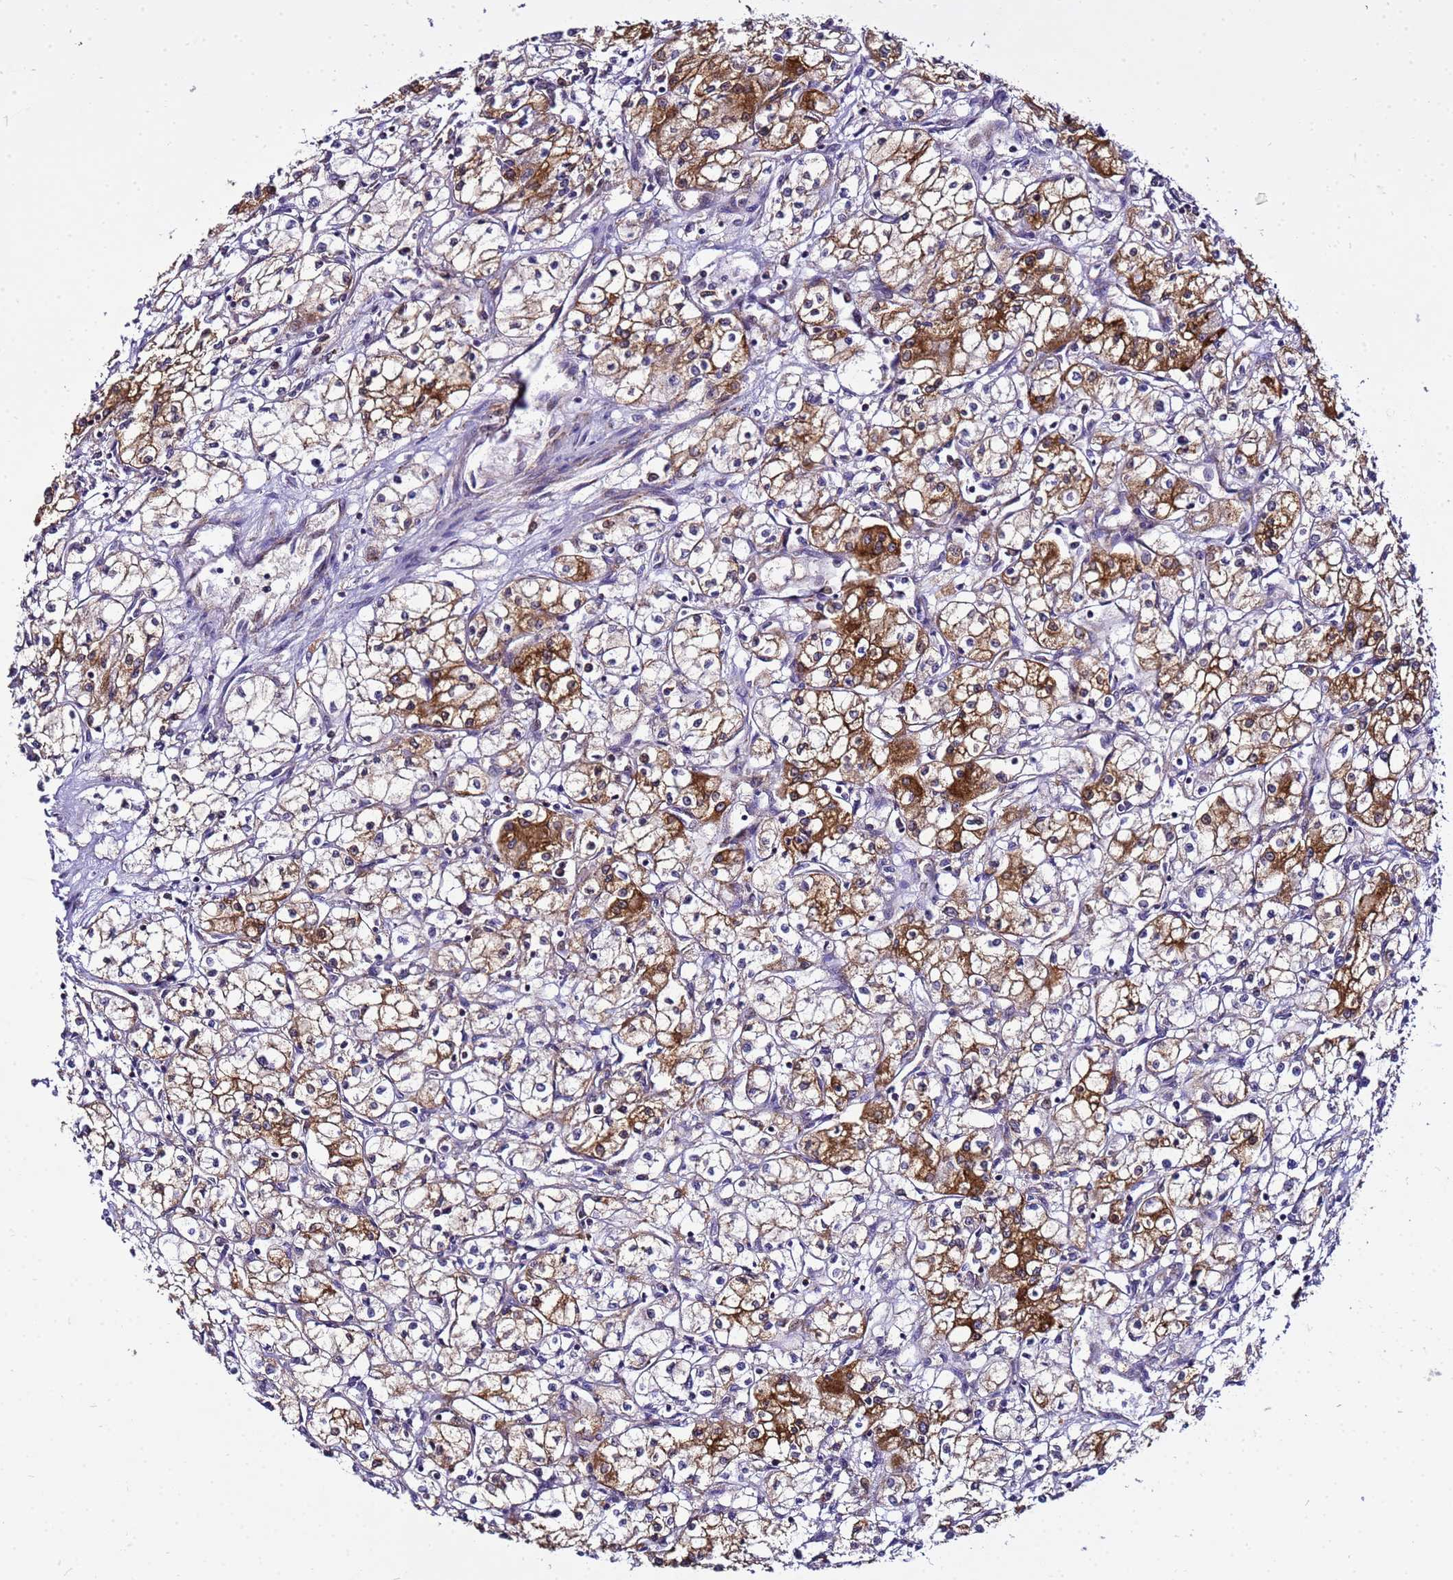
{"staining": {"intensity": "moderate", "quantity": ">75%", "location": "cytoplasmic/membranous"}, "tissue": "renal cancer", "cell_type": "Tumor cells", "image_type": "cancer", "snomed": [{"axis": "morphology", "description": "Adenocarcinoma, NOS"}, {"axis": "topography", "description": "Kidney"}], "caption": "Immunohistochemical staining of human renal cancer (adenocarcinoma) reveals moderate cytoplasmic/membranous protein positivity in approximately >75% of tumor cells.", "gene": "PKD1", "patient": {"sex": "male", "age": 59}}